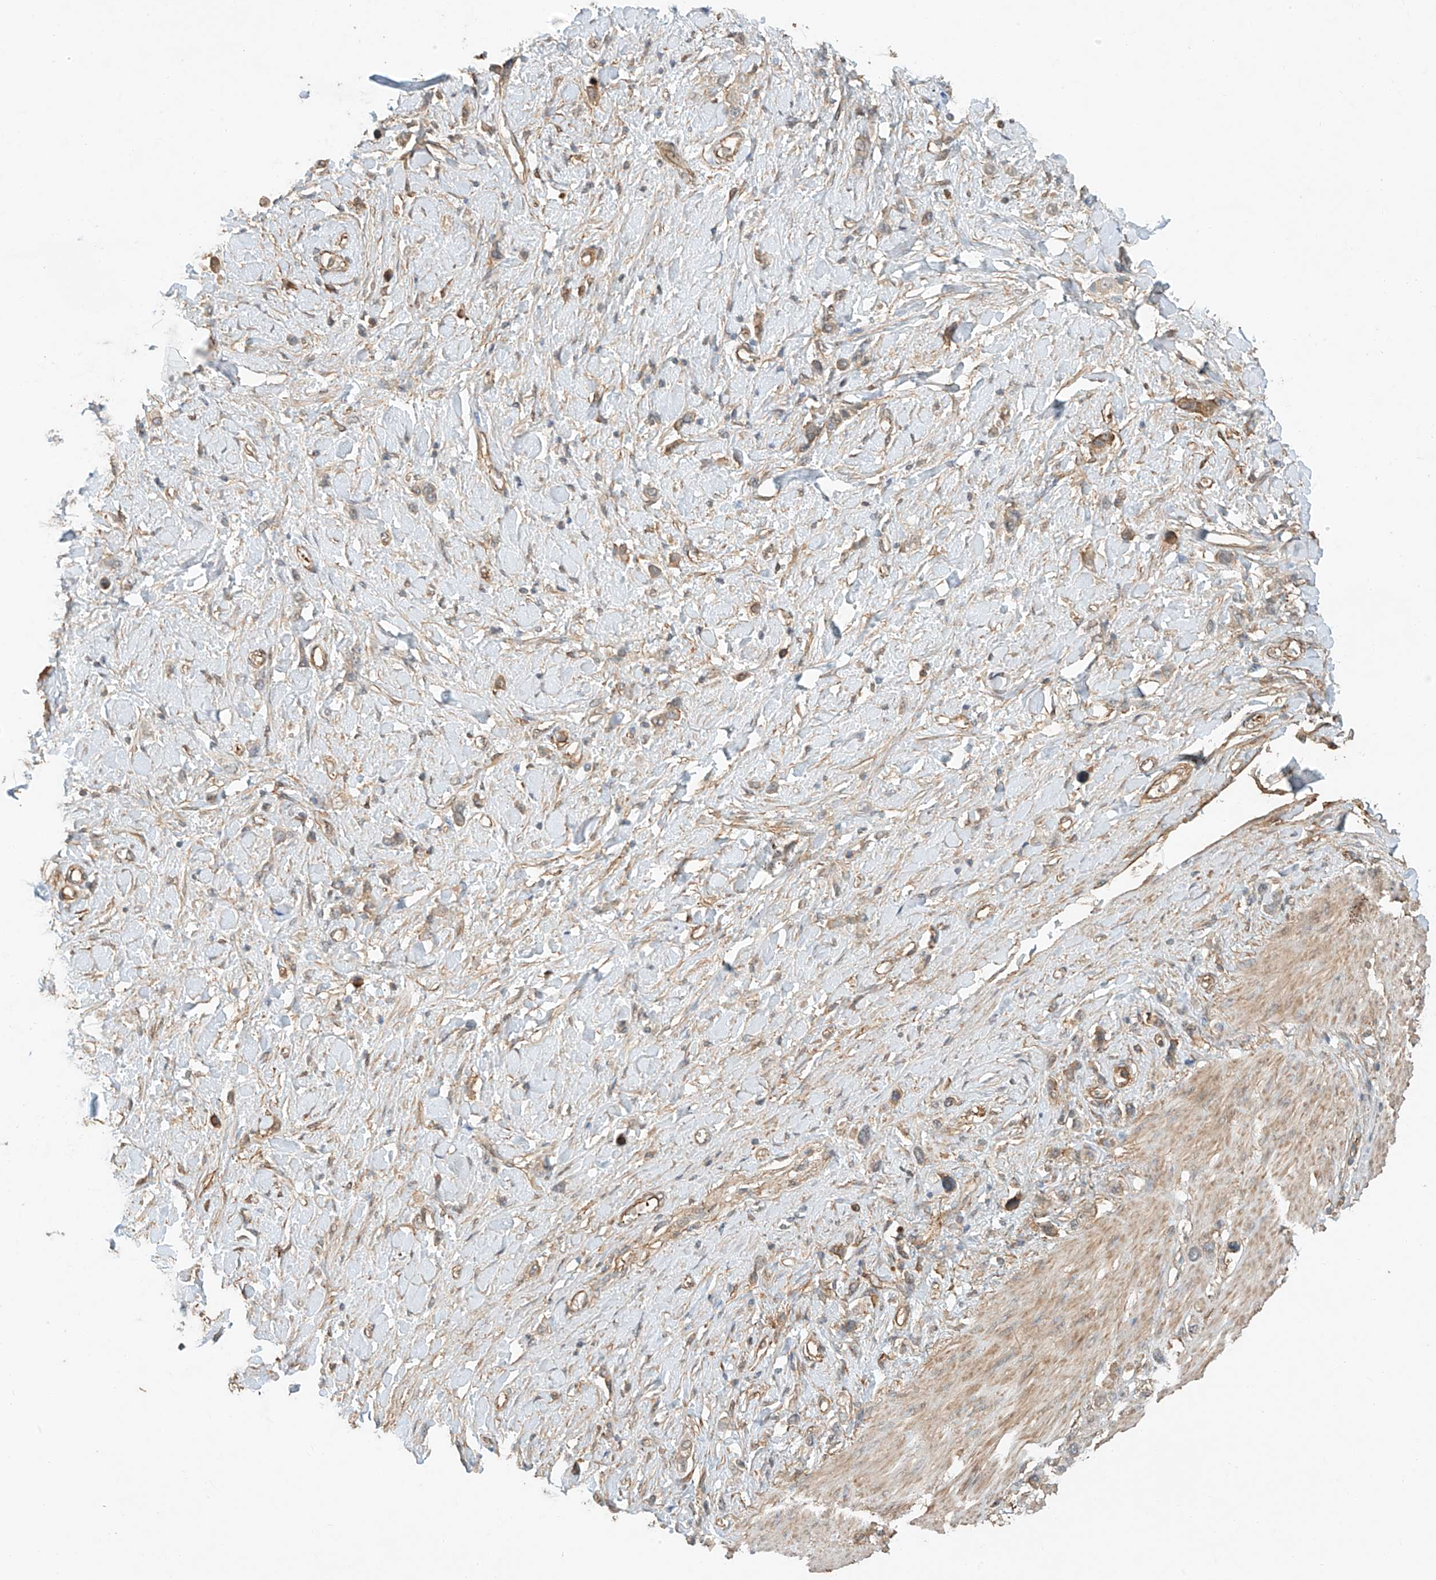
{"staining": {"intensity": "moderate", "quantity": "25%-75%", "location": "cytoplasmic/membranous"}, "tissue": "stomach cancer", "cell_type": "Tumor cells", "image_type": "cancer", "snomed": [{"axis": "morphology", "description": "Normal tissue, NOS"}, {"axis": "morphology", "description": "Adenocarcinoma, NOS"}, {"axis": "topography", "description": "Stomach, upper"}, {"axis": "topography", "description": "Stomach"}], "caption": "Stomach adenocarcinoma was stained to show a protein in brown. There is medium levels of moderate cytoplasmic/membranous staining in approximately 25%-75% of tumor cells. (DAB IHC with brightfield microscopy, high magnification).", "gene": "CSMD3", "patient": {"sex": "female", "age": 65}}